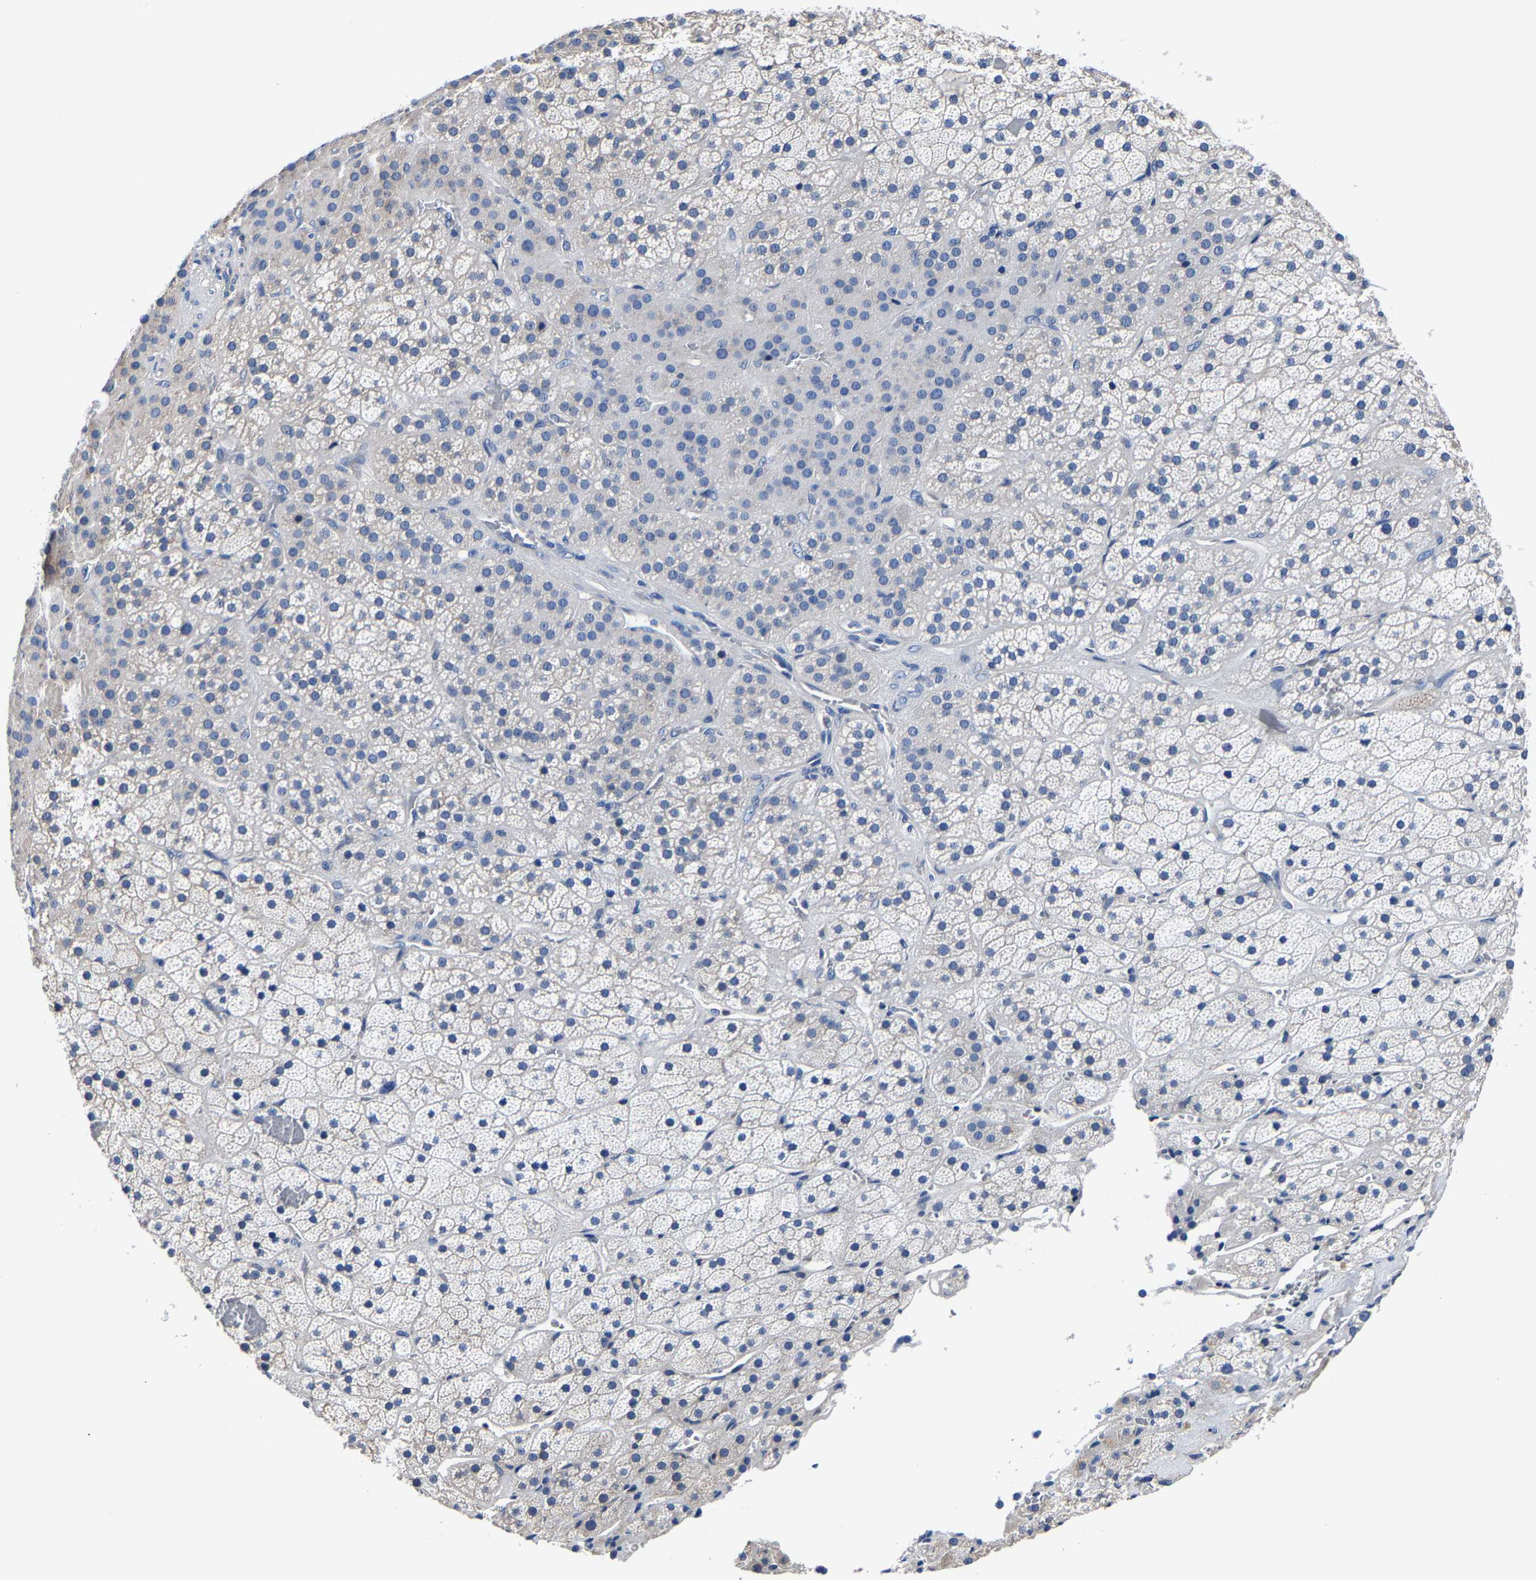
{"staining": {"intensity": "weak", "quantity": "<25%", "location": "cytoplasmic/membranous"}, "tissue": "adrenal gland", "cell_type": "Glandular cells", "image_type": "normal", "snomed": [{"axis": "morphology", "description": "Normal tissue, NOS"}, {"axis": "topography", "description": "Adrenal gland"}], "caption": "High power microscopy image of an immunohistochemistry histopathology image of normal adrenal gland, revealing no significant positivity in glandular cells. (DAB (3,3'-diaminobenzidine) IHC with hematoxylin counter stain).", "gene": "SRPK2", "patient": {"sex": "male", "age": 57}}